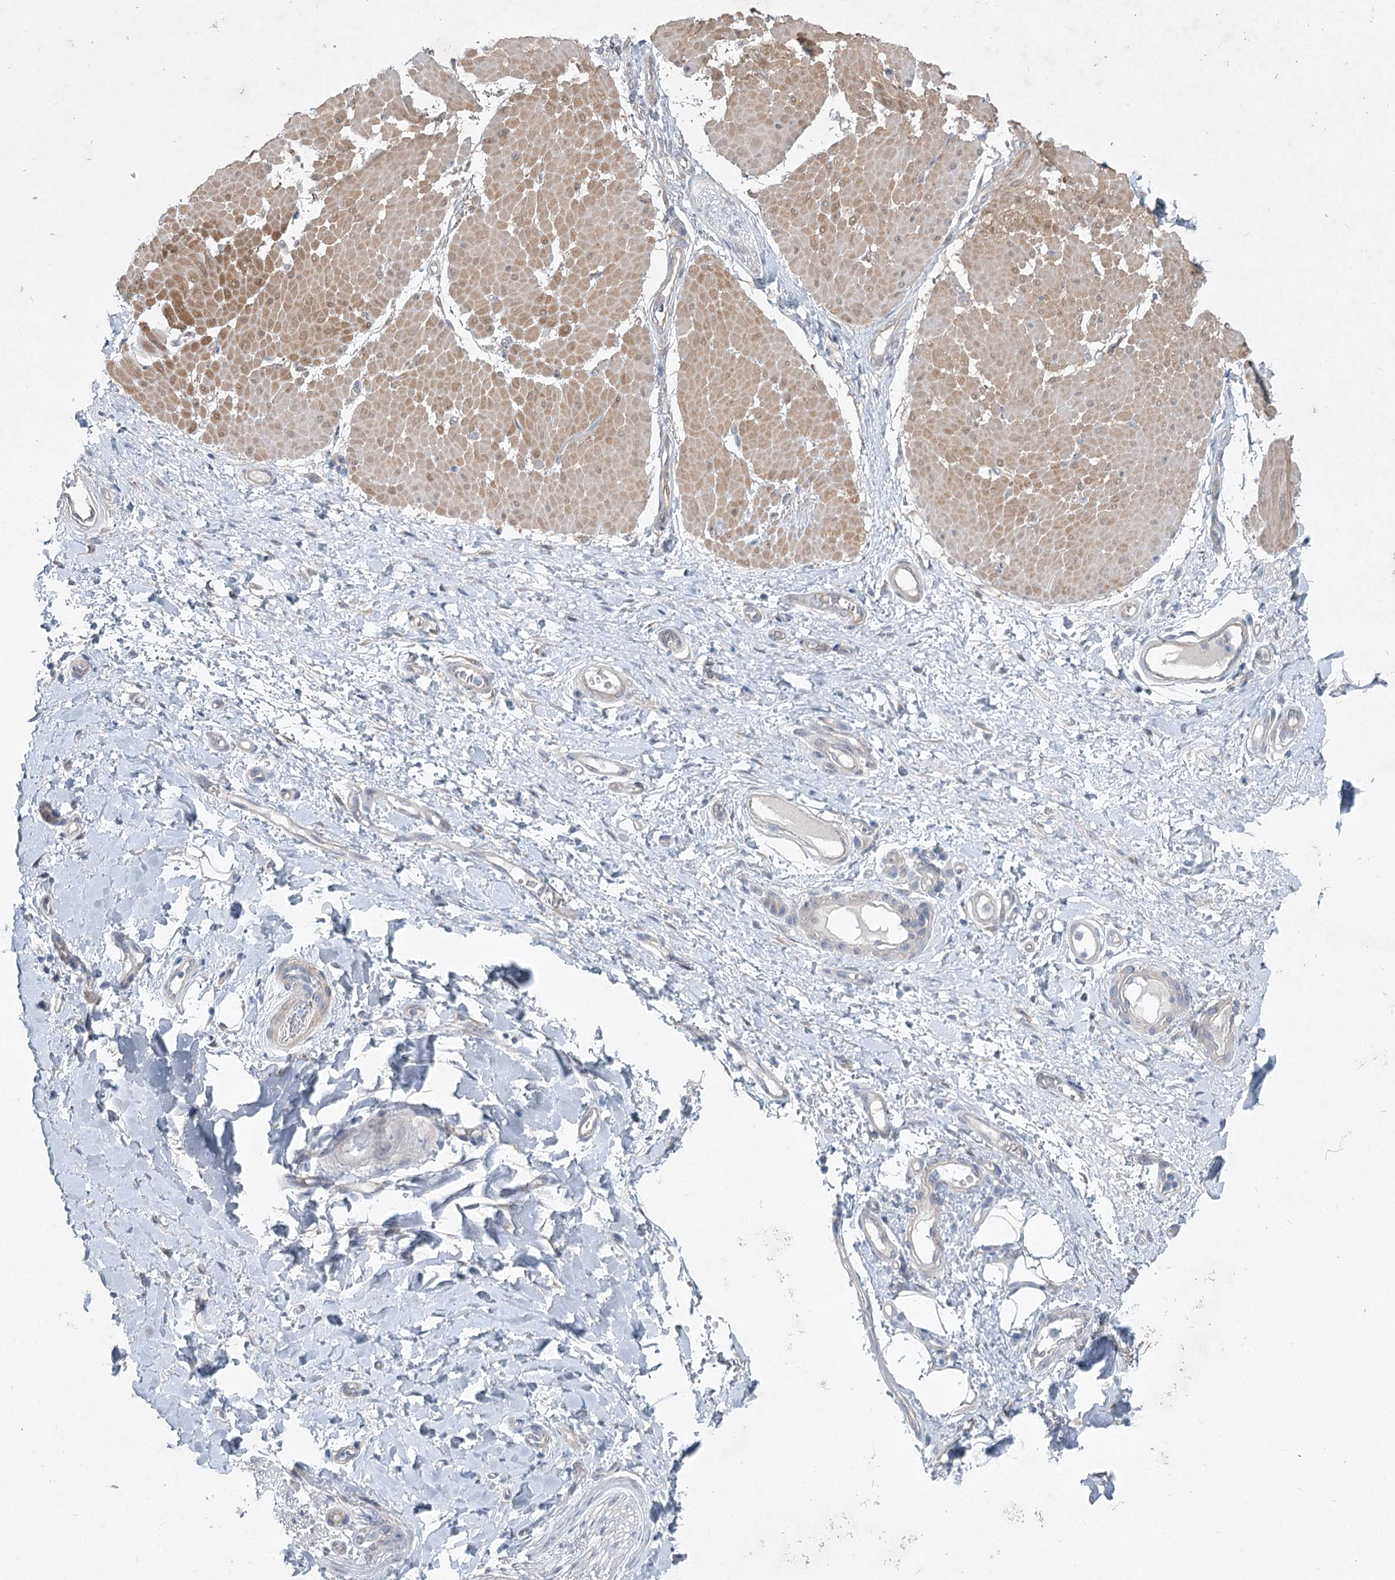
{"staining": {"intensity": "negative", "quantity": "none", "location": "none"}, "tissue": "adipose tissue", "cell_type": "Adipocytes", "image_type": "normal", "snomed": [{"axis": "morphology", "description": "Normal tissue, NOS"}, {"axis": "morphology", "description": "Adenocarcinoma, NOS"}, {"axis": "topography", "description": "Esophagus"}, {"axis": "topography", "description": "Stomach, upper"}, {"axis": "topography", "description": "Peripheral nerve tissue"}], "caption": "IHC histopathology image of normal adipose tissue stained for a protein (brown), which displays no staining in adipocytes.", "gene": "AAMDC", "patient": {"sex": "male", "age": 62}}